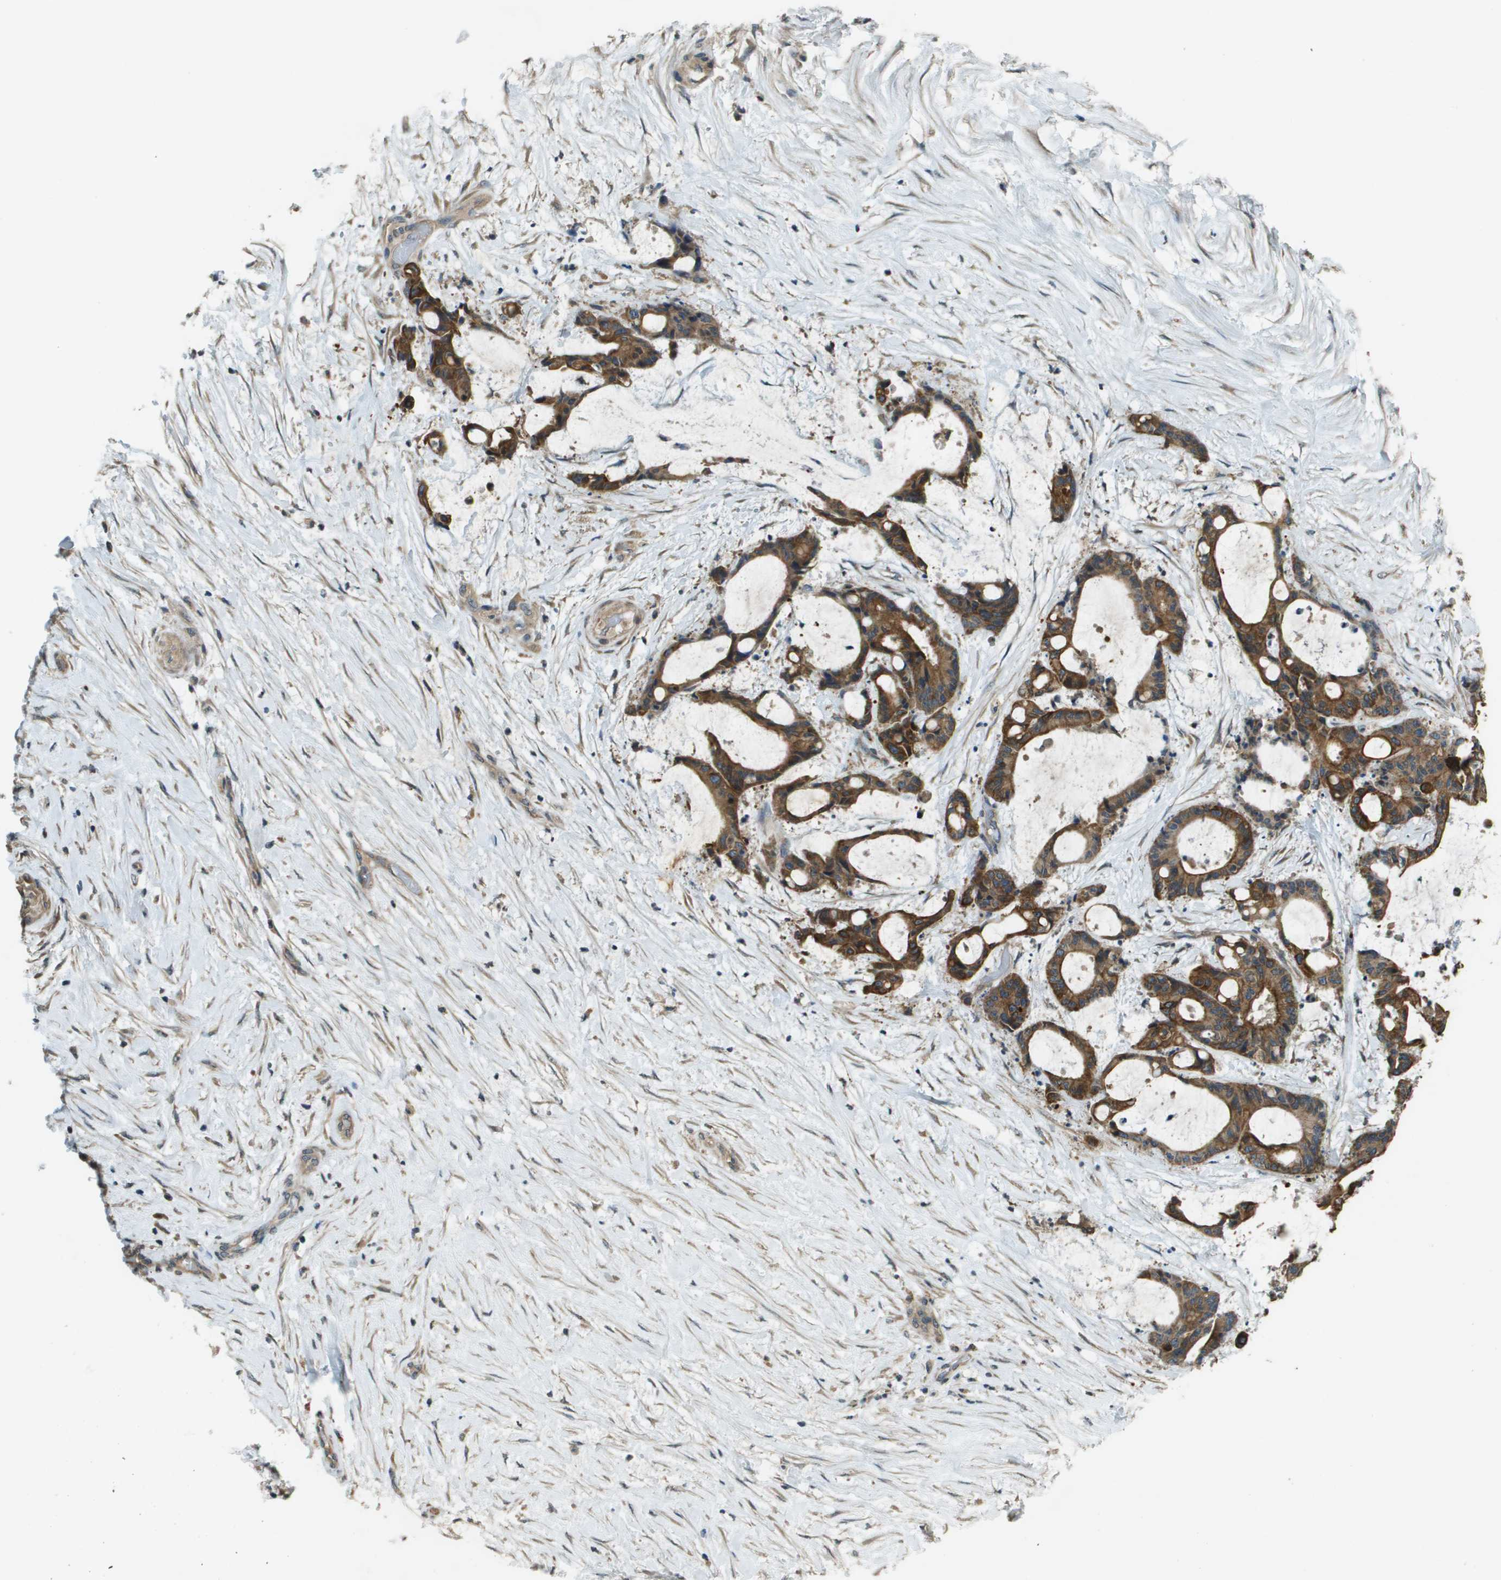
{"staining": {"intensity": "strong", "quantity": ">75%", "location": "cytoplasmic/membranous"}, "tissue": "liver cancer", "cell_type": "Tumor cells", "image_type": "cancer", "snomed": [{"axis": "morphology", "description": "Cholangiocarcinoma"}, {"axis": "topography", "description": "Liver"}], "caption": "DAB (3,3'-diaminobenzidine) immunohistochemical staining of human liver cholangiocarcinoma exhibits strong cytoplasmic/membranous protein staining in about >75% of tumor cells.", "gene": "CDKN2C", "patient": {"sex": "female", "age": 73}}